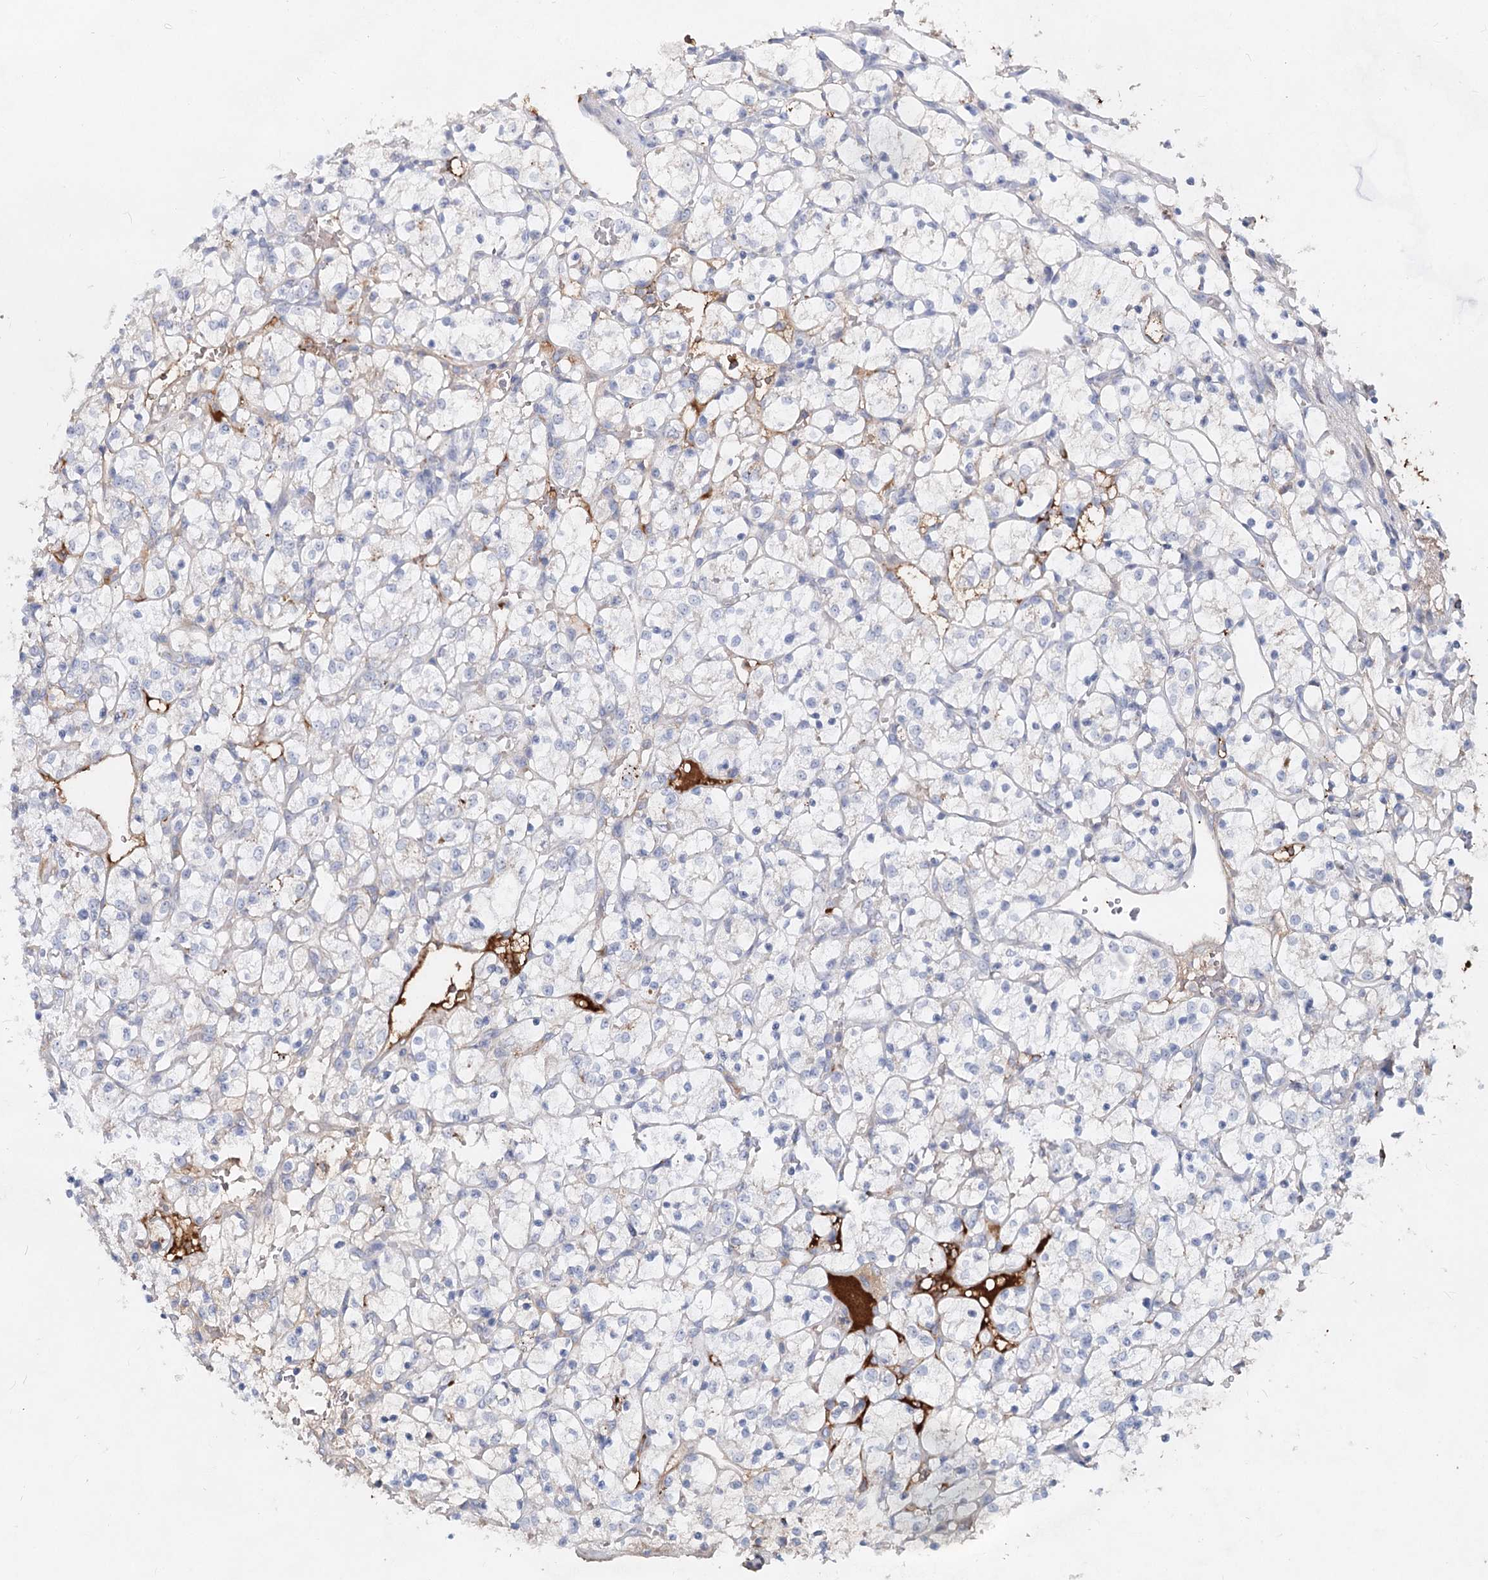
{"staining": {"intensity": "negative", "quantity": "none", "location": "none"}, "tissue": "renal cancer", "cell_type": "Tumor cells", "image_type": "cancer", "snomed": [{"axis": "morphology", "description": "Adenocarcinoma, NOS"}, {"axis": "topography", "description": "Kidney"}], "caption": "A high-resolution histopathology image shows immunohistochemistry staining of adenocarcinoma (renal), which displays no significant expression in tumor cells. (Immunohistochemistry (ihc), brightfield microscopy, high magnification).", "gene": "TASOR2", "patient": {"sex": "female", "age": 69}}